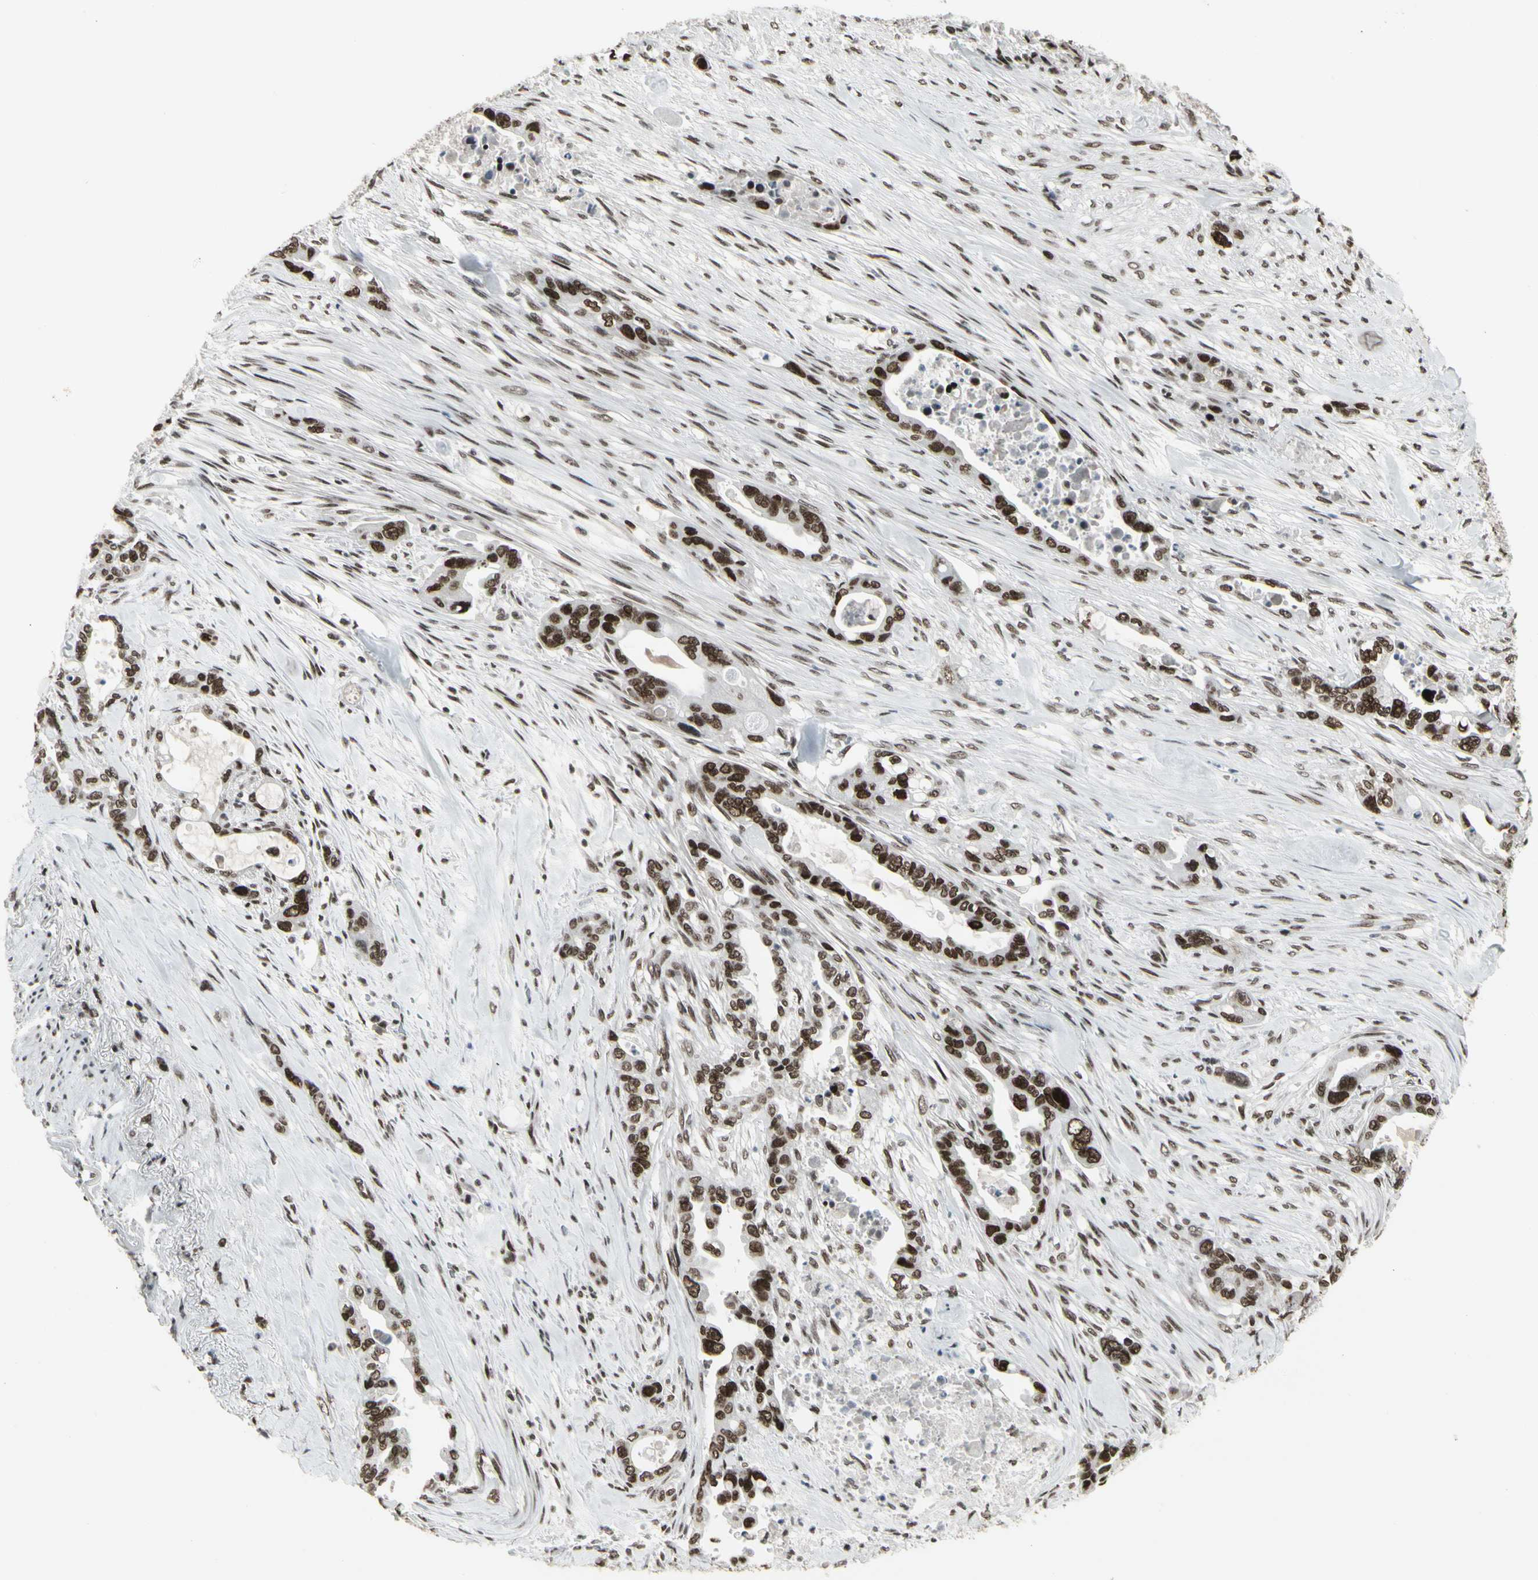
{"staining": {"intensity": "strong", "quantity": ">75%", "location": "nuclear"}, "tissue": "pancreatic cancer", "cell_type": "Tumor cells", "image_type": "cancer", "snomed": [{"axis": "morphology", "description": "Adenocarcinoma, NOS"}, {"axis": "topography", "description": "Pancreas"}], "caption": "A high-resolution photomicrograph shows immunohistochemistry (IHC) staining of pancreatic adenocarcinoma, which displays strong nuclear expression in about >75% of tumor cells.", "gene": "HMG20A", "patient": {"sex": "male", "age": 70}}